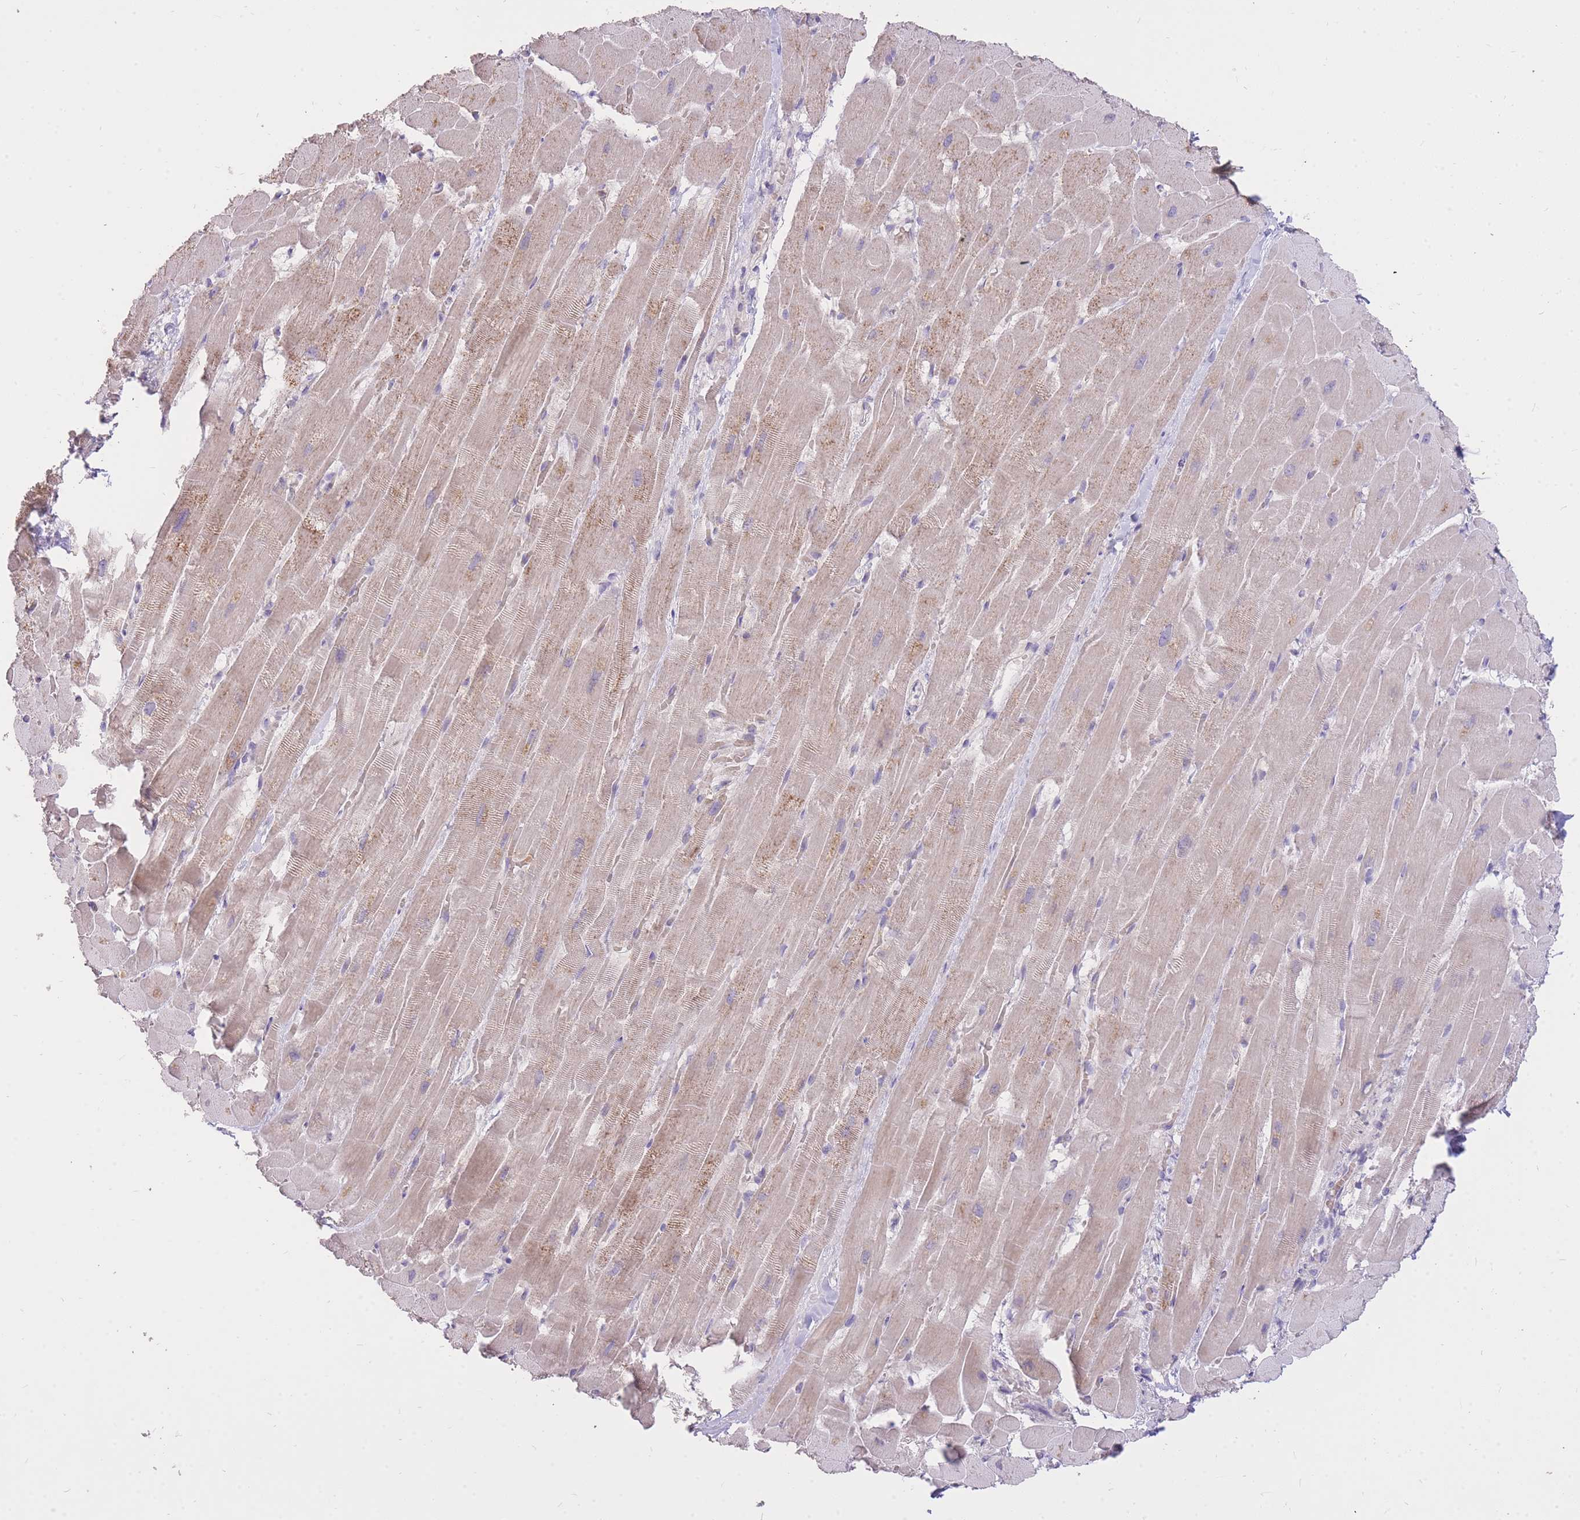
{"staining": {"intensity": "weak", "quantity": "25%-75%", "location": "cytoplasmic/membranous"}, "tissue": "heart muscle", "cell_type": "Cardiomyocytes", "image_type": "normal", "snomed": [{"axis": "morphology", "description": "Normal tissue, NOS"}, {"axis": "topography", "description": "Heart"}], "caption": "Cardiomyocytes show low levels of weak cytoplasmic/membranous expression in about 25%-75% of cells in benign human heart muscle.", "gene": "FRG2B", "patient": {"sex": "male", "age": 37}}